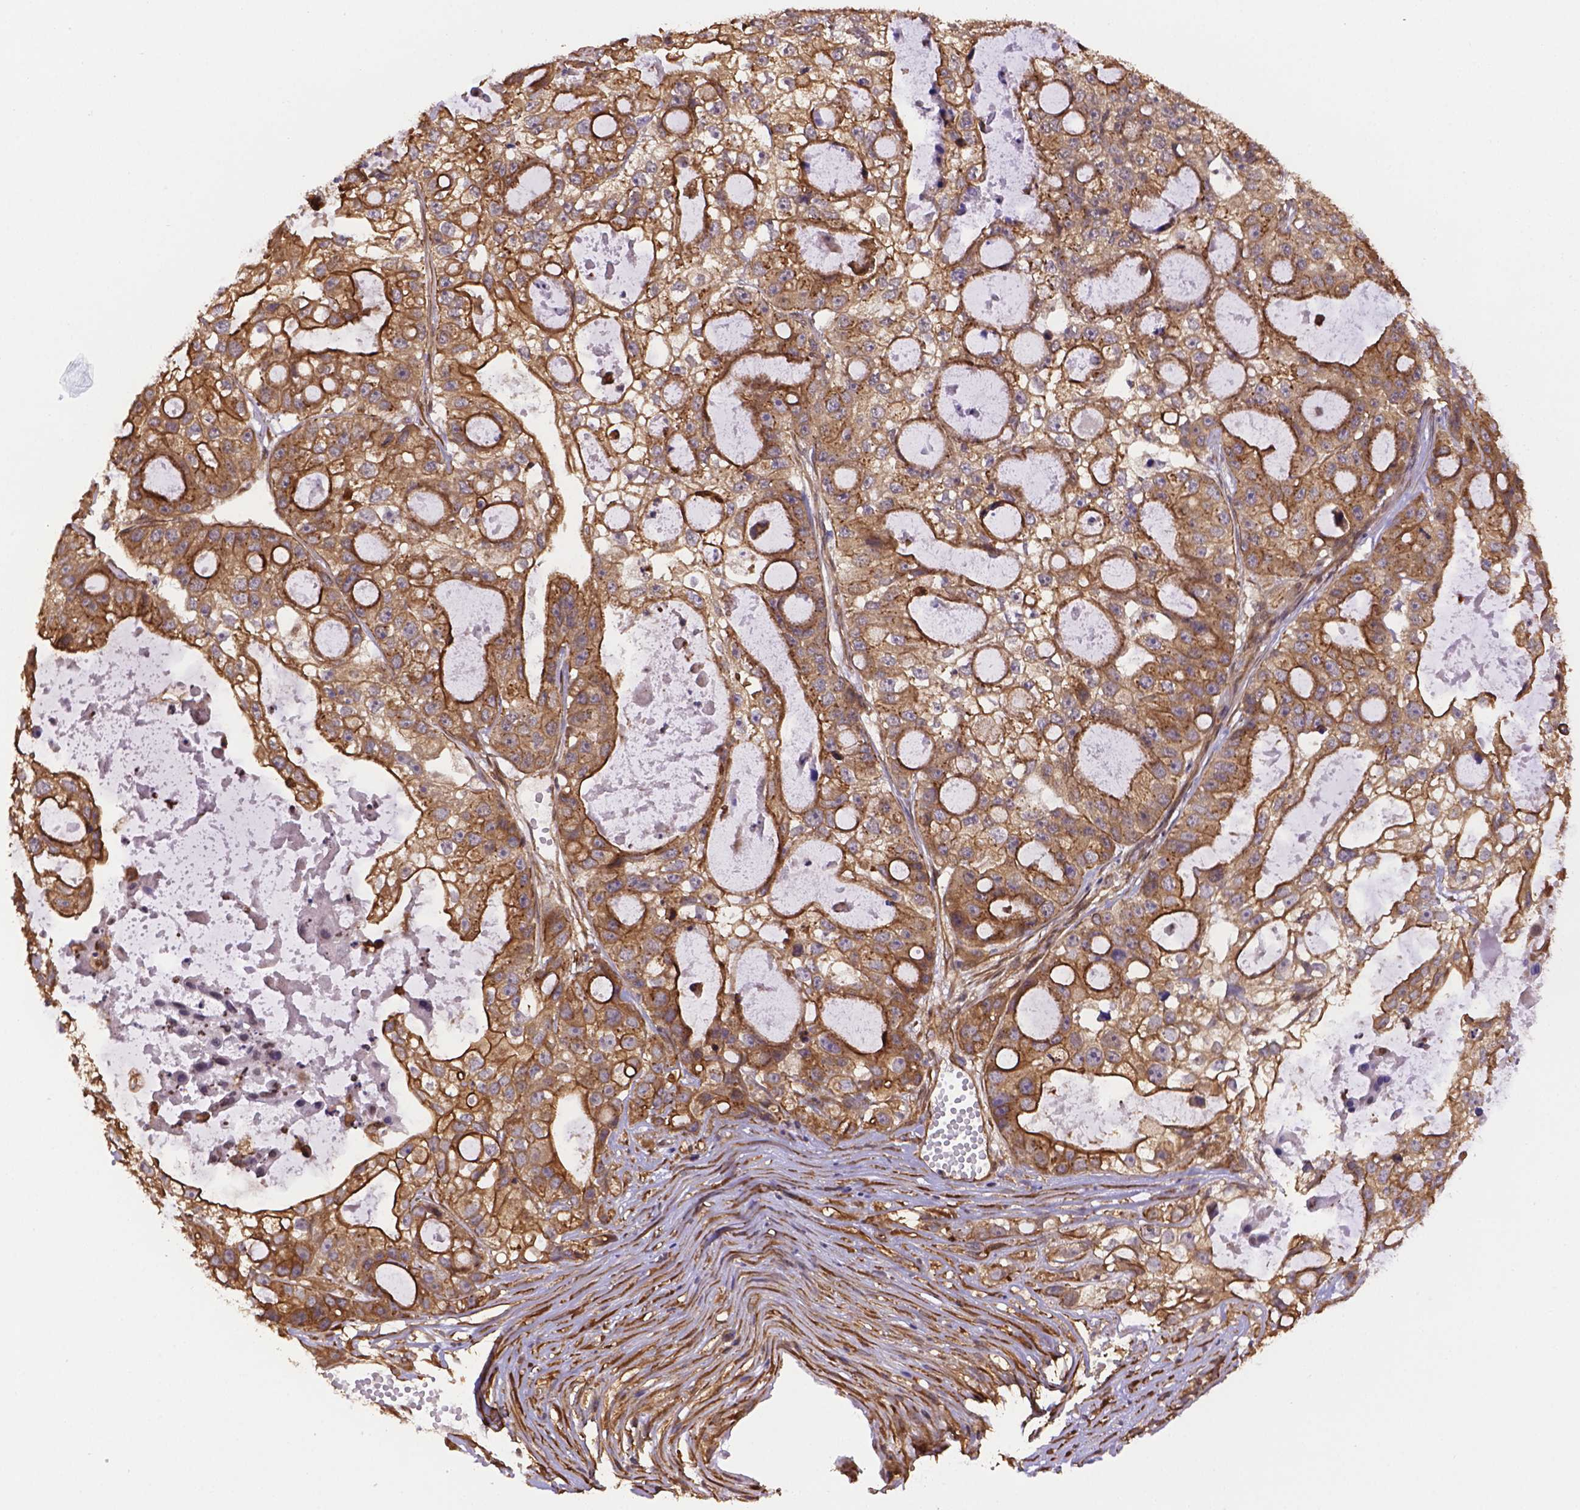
{"staining": {"intensity": "moderate", "quantity": ">75%", "location": "cytoplasmic/membranous"}, "tissue": "ovarian cancer", "cell_type": "Tumor cells", "image_type": "cancer", "snomed": [{"axis": "morphology", "description": "Cystadenocarcinoma, serous, NOS"}, {"axis": "topography", "description": "Ovary"}], "caption": "Immunohistochemistry (IHC) photomicrograph of human ovarian serous cystadenocarcinoma stained for a protein (brown), which displays medium levels of moderate cytoplasmic/membranous positivity in approximately >75% of tumor cells.", "gene": "YAP1", "patient": {"sex": "female", "age": 56}}